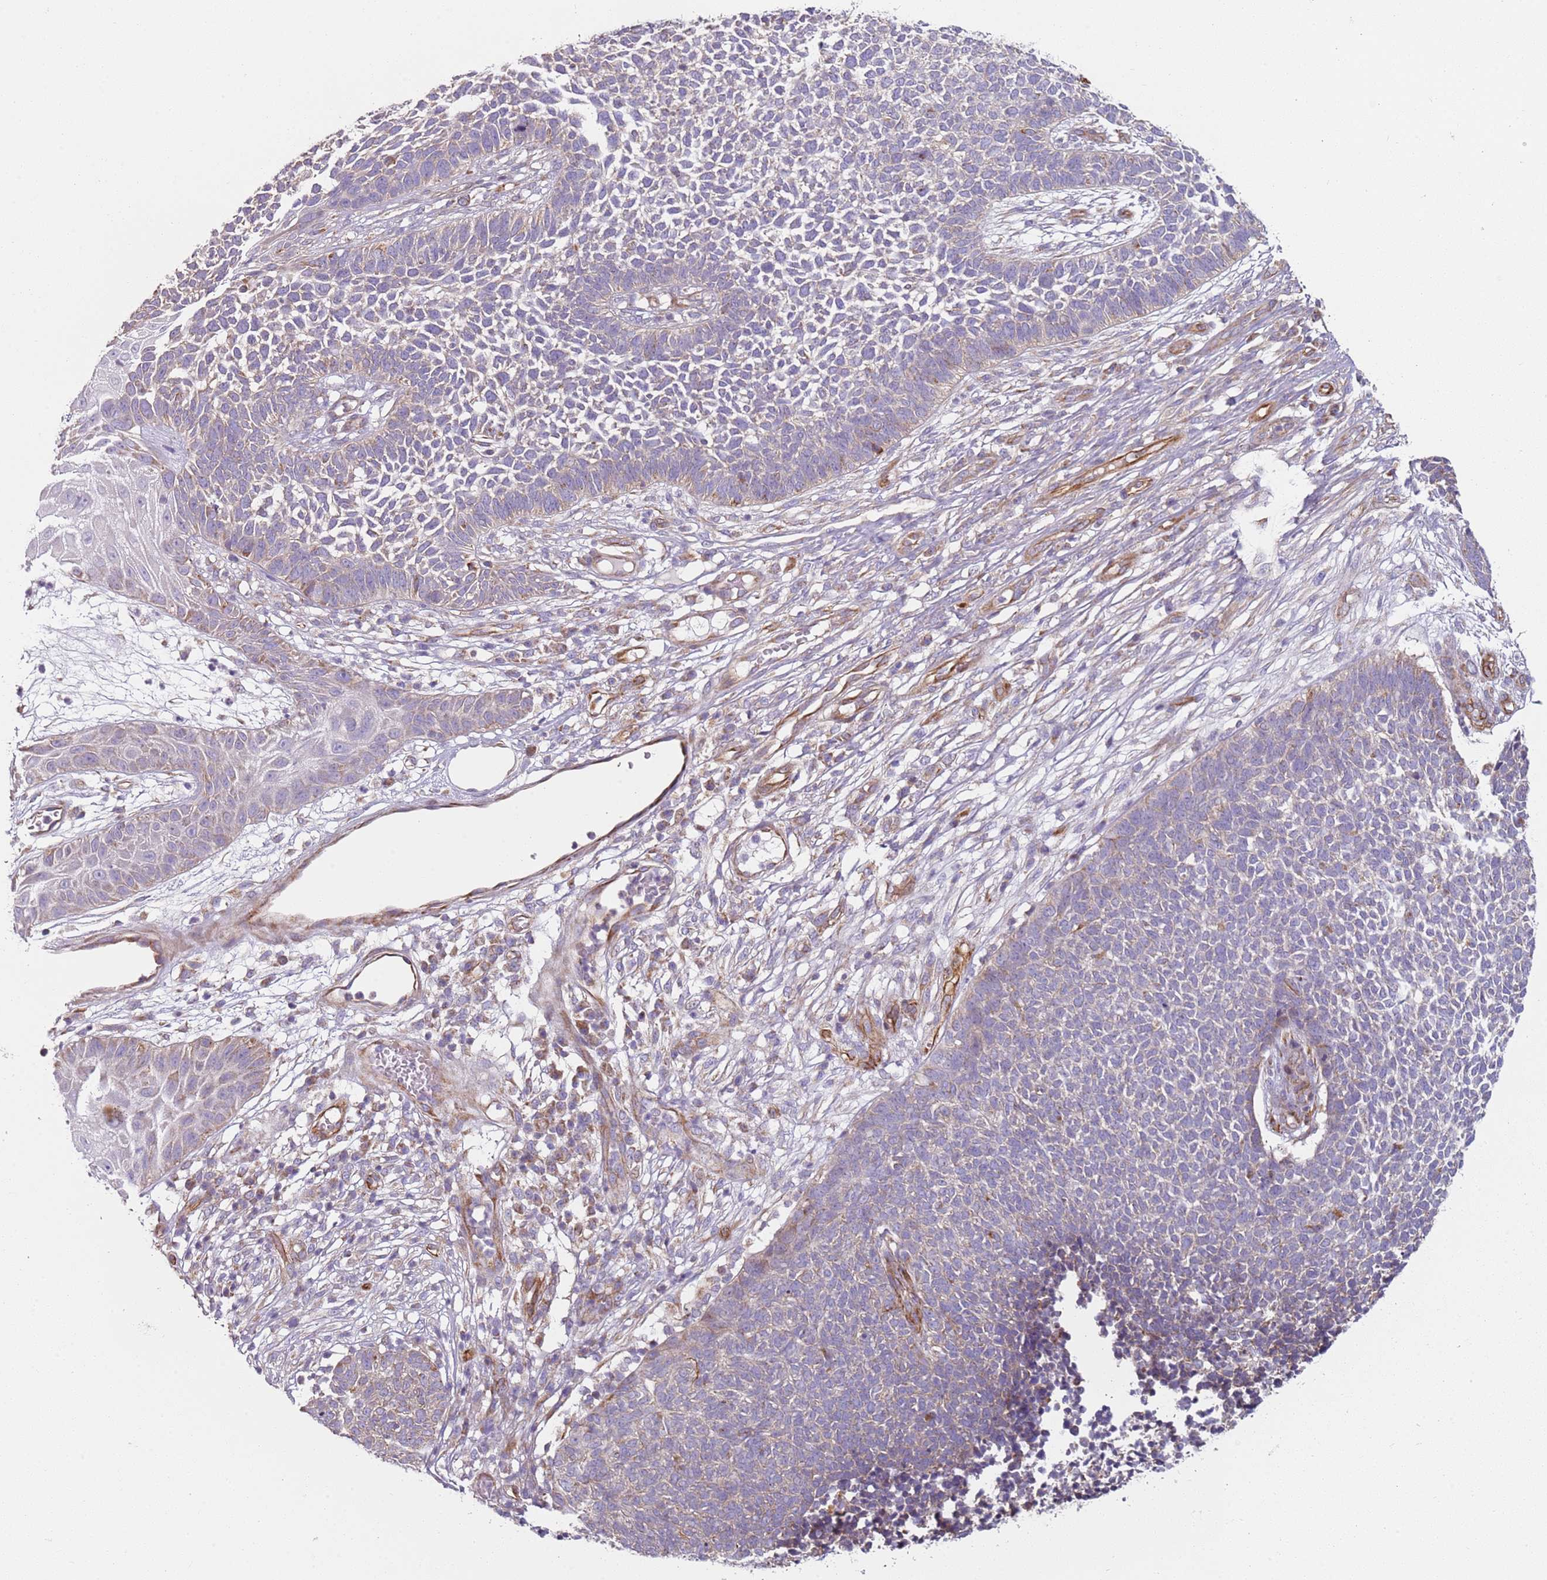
{"staining": {"intensity": "weak", "quantity": "<25%", "location": "cytoplasmic/membranous"}, "tissue": "skin cancer", "cell_type": "Tumor cells", "image_type": "cancer", "snomed": [{"axis": "morphology", "description": "Basal cell carcinoma"}, {"axis": "topography", "description": "Skin"}], "caption": "Immunohistochemistry photomicrograph of neoplastic tissue: human skin basal cell carcinoma stained with DAB reveals no significant protein positivity in tumor cells.", "gene": "ALS2", "patient": {"sex": "female", "age": 84}}